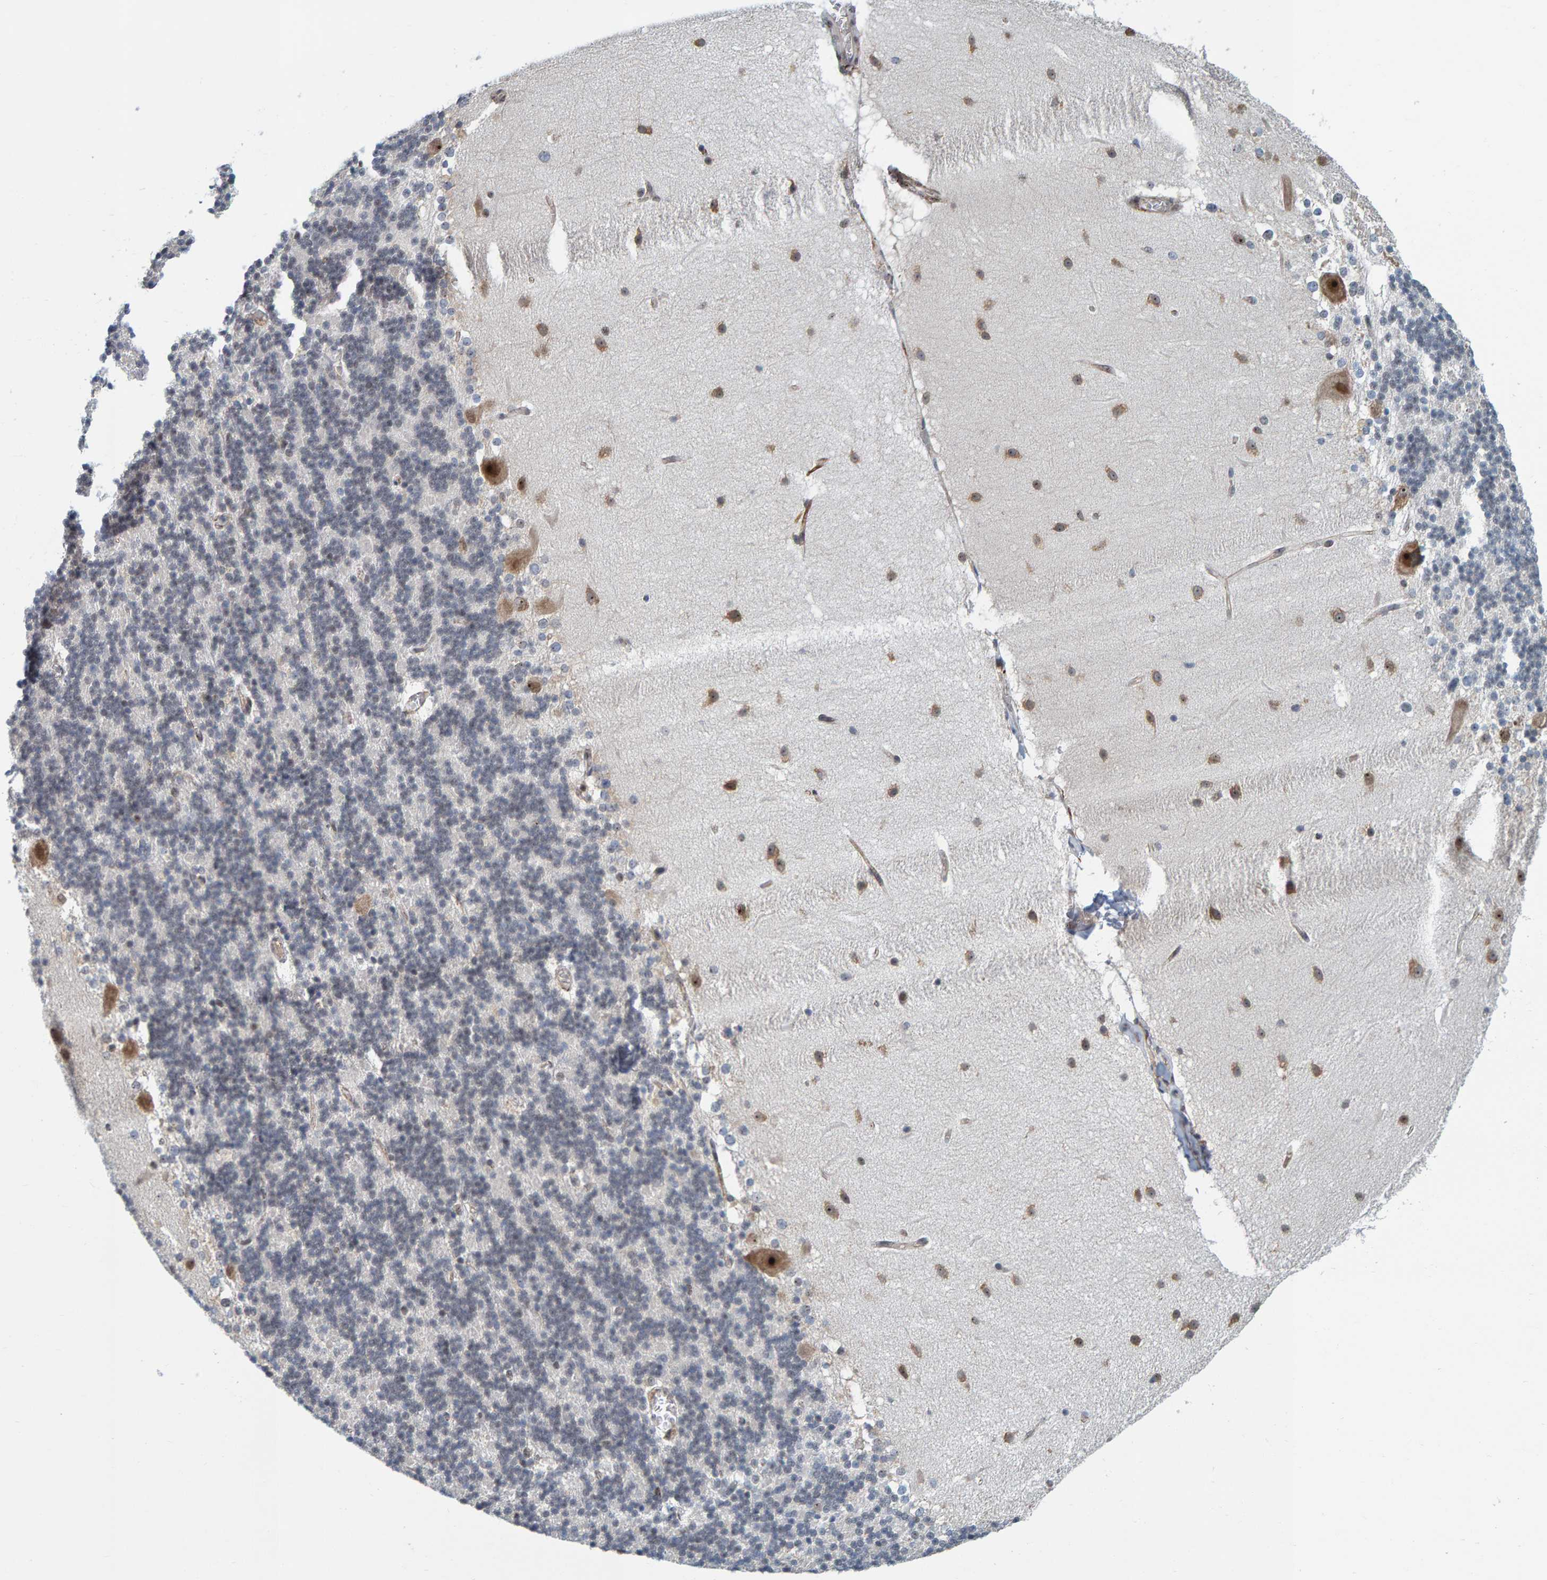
{"staining": {"intensity": "weak", "quantity": "<25%", "location": "nuclear"}, "tissue": "cerebellum", "cell_type": "Cells in granular layer", "image_type": "normal", "snomed": [{"axis": "morphology", "description": "Normal tissue, NOS"}, {"axis": "topography", "description": "Cerebellum"}], "caption": "DAB immunohistochemical staining of normal human cerebellum exhibits no significant positivity in cells in granular layer. Brightfield microscopy of immunohistochemistry (IHC) stained with DAB (brown) and hematoxylin (blue), captured at high magnification.", "gene": "POLR1E", "patient": {"sex": "female", "age": 19}}